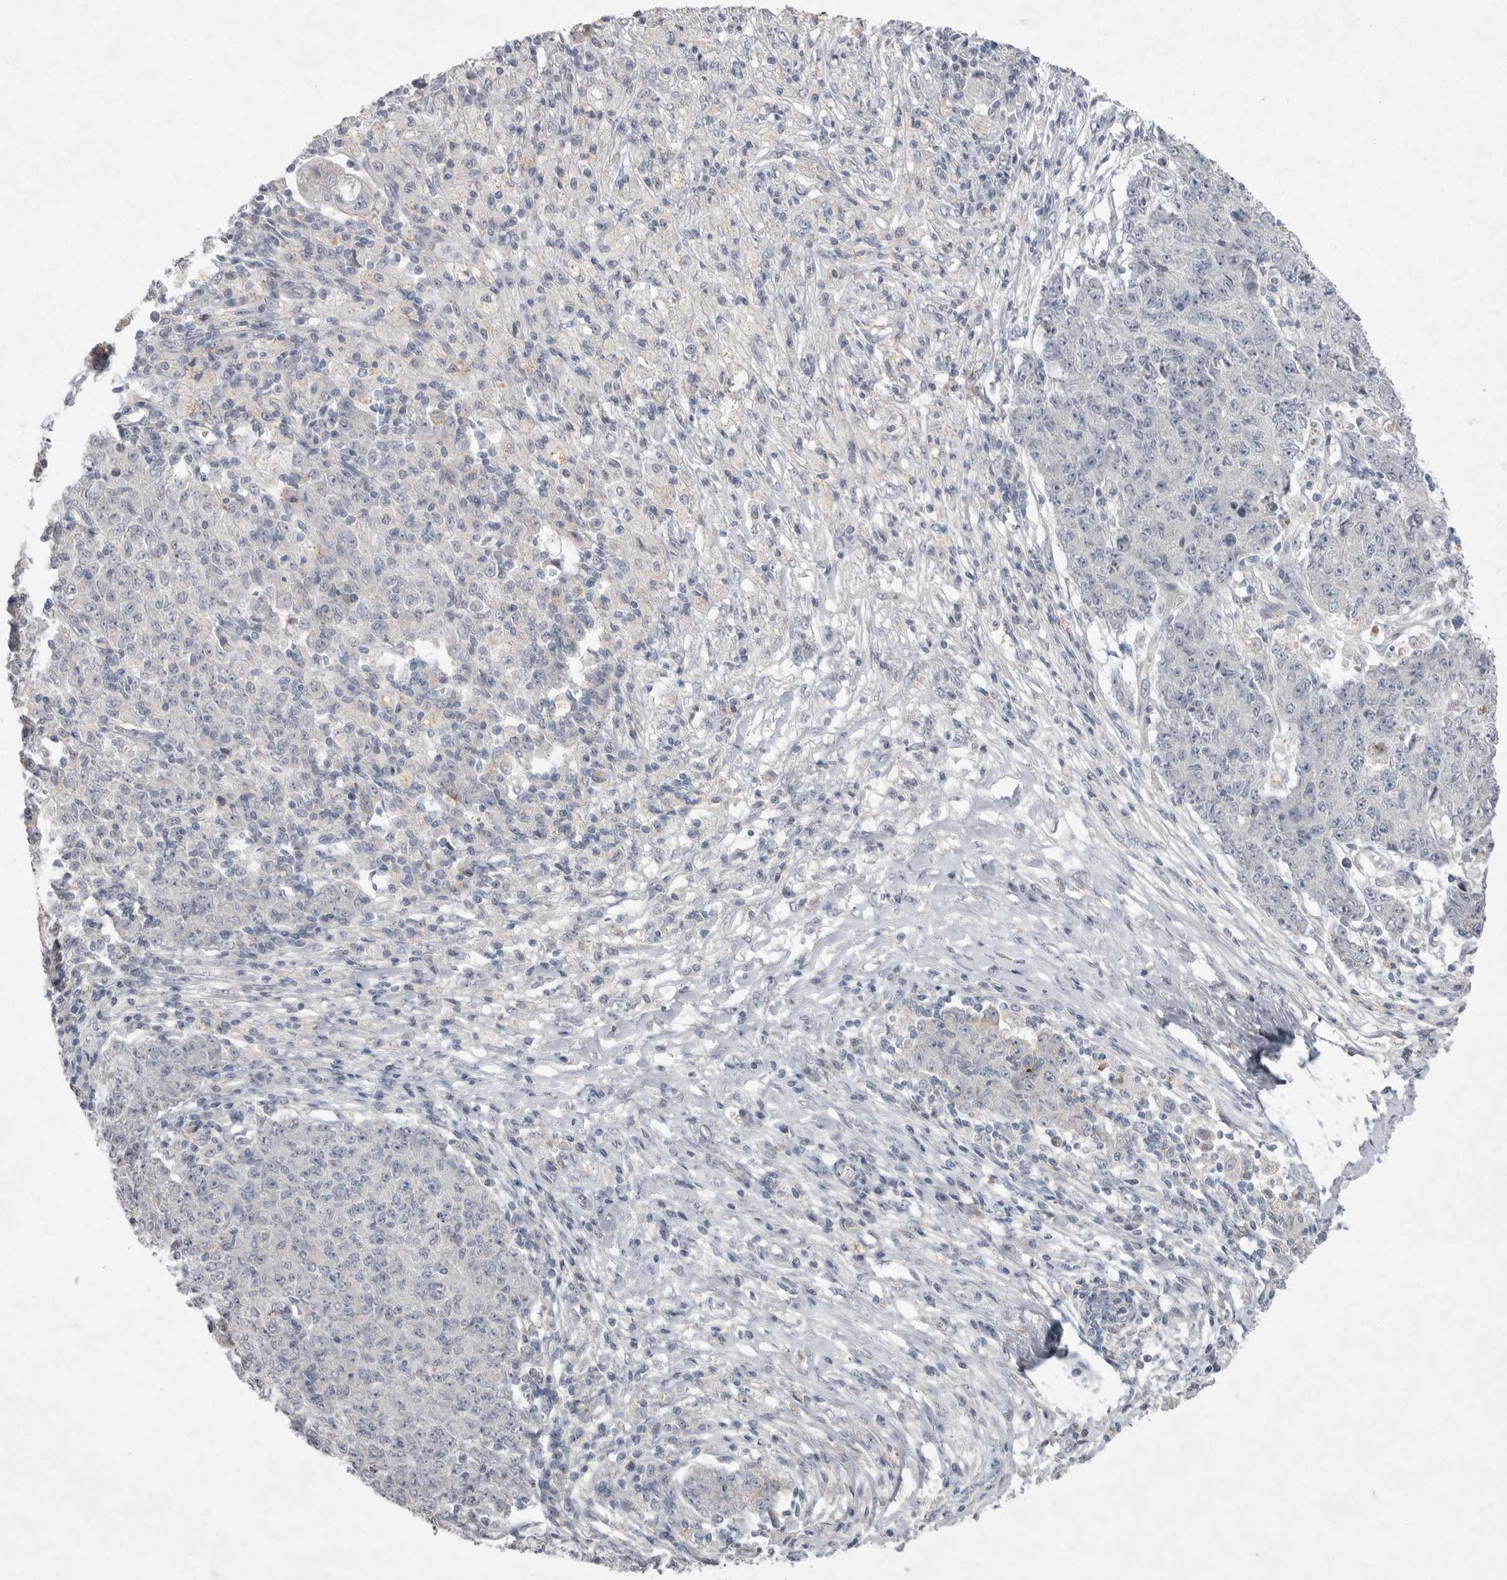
{"staining": {"intensity": "negative", "quantity": "none", "location": "none"}, "tissue": "ovarian cancer", "cell_type": "Tumor cells", "image_type": "cancer", "snomed": [{"axis": "morphology", "description": "Carcinoma, endometroid"}, {"axis": "topography", "description": "Ovary"}], "caption": "High magnification brightfield microscopy of endometroid carcinoma (ovarian) stained with DAB (3,3'-diaminobenzidine) (brown) and counterstained with hematoxylin (blue): tumor cells show no significant positivity. The staining was performed using DAB to visualize the protein expression in brown, while the nuclei were stained in blue with hematoxylin (Magnification: 20x).", "gene": "VANGL2", "patient": {"sex": "female", "age": 42}}